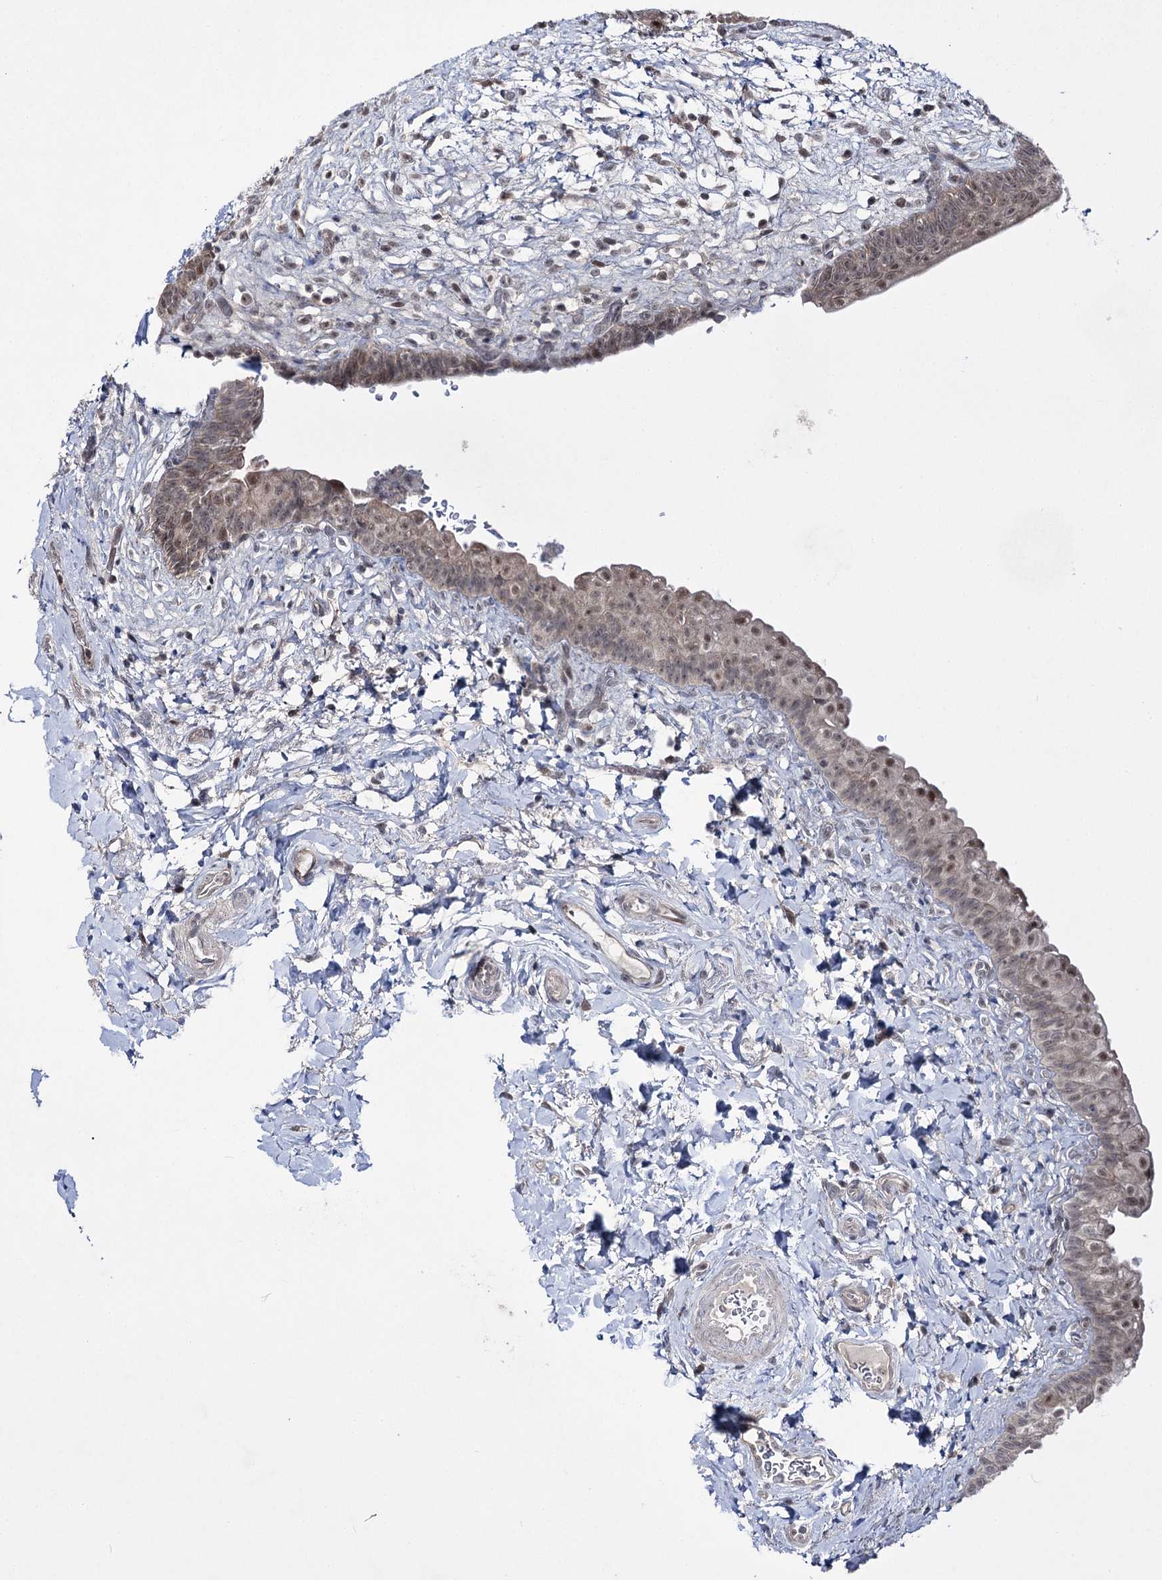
{"staining": {"intensity": "moderate", "quantity": "25%-75%", "location": "nuclear"}, "tissue": "urinary bladder", "cell_type": "Urothelial cells", "image_type": "normal", "snomed": [{"axis": "morphology", "description": "Normal tissue, NOS"}, {"axis": "topography", "description": "Urinary bladder"}], "caption": "DAB (3,3'-diaminobenzidine) immunohistochemical staining of normal urinary bladder reveals moderate nuclear protein positivity in about 25%-75% of urothelial cells.", "gene": "HOXC11", "patient": {"sex": "male", "age": 83}}